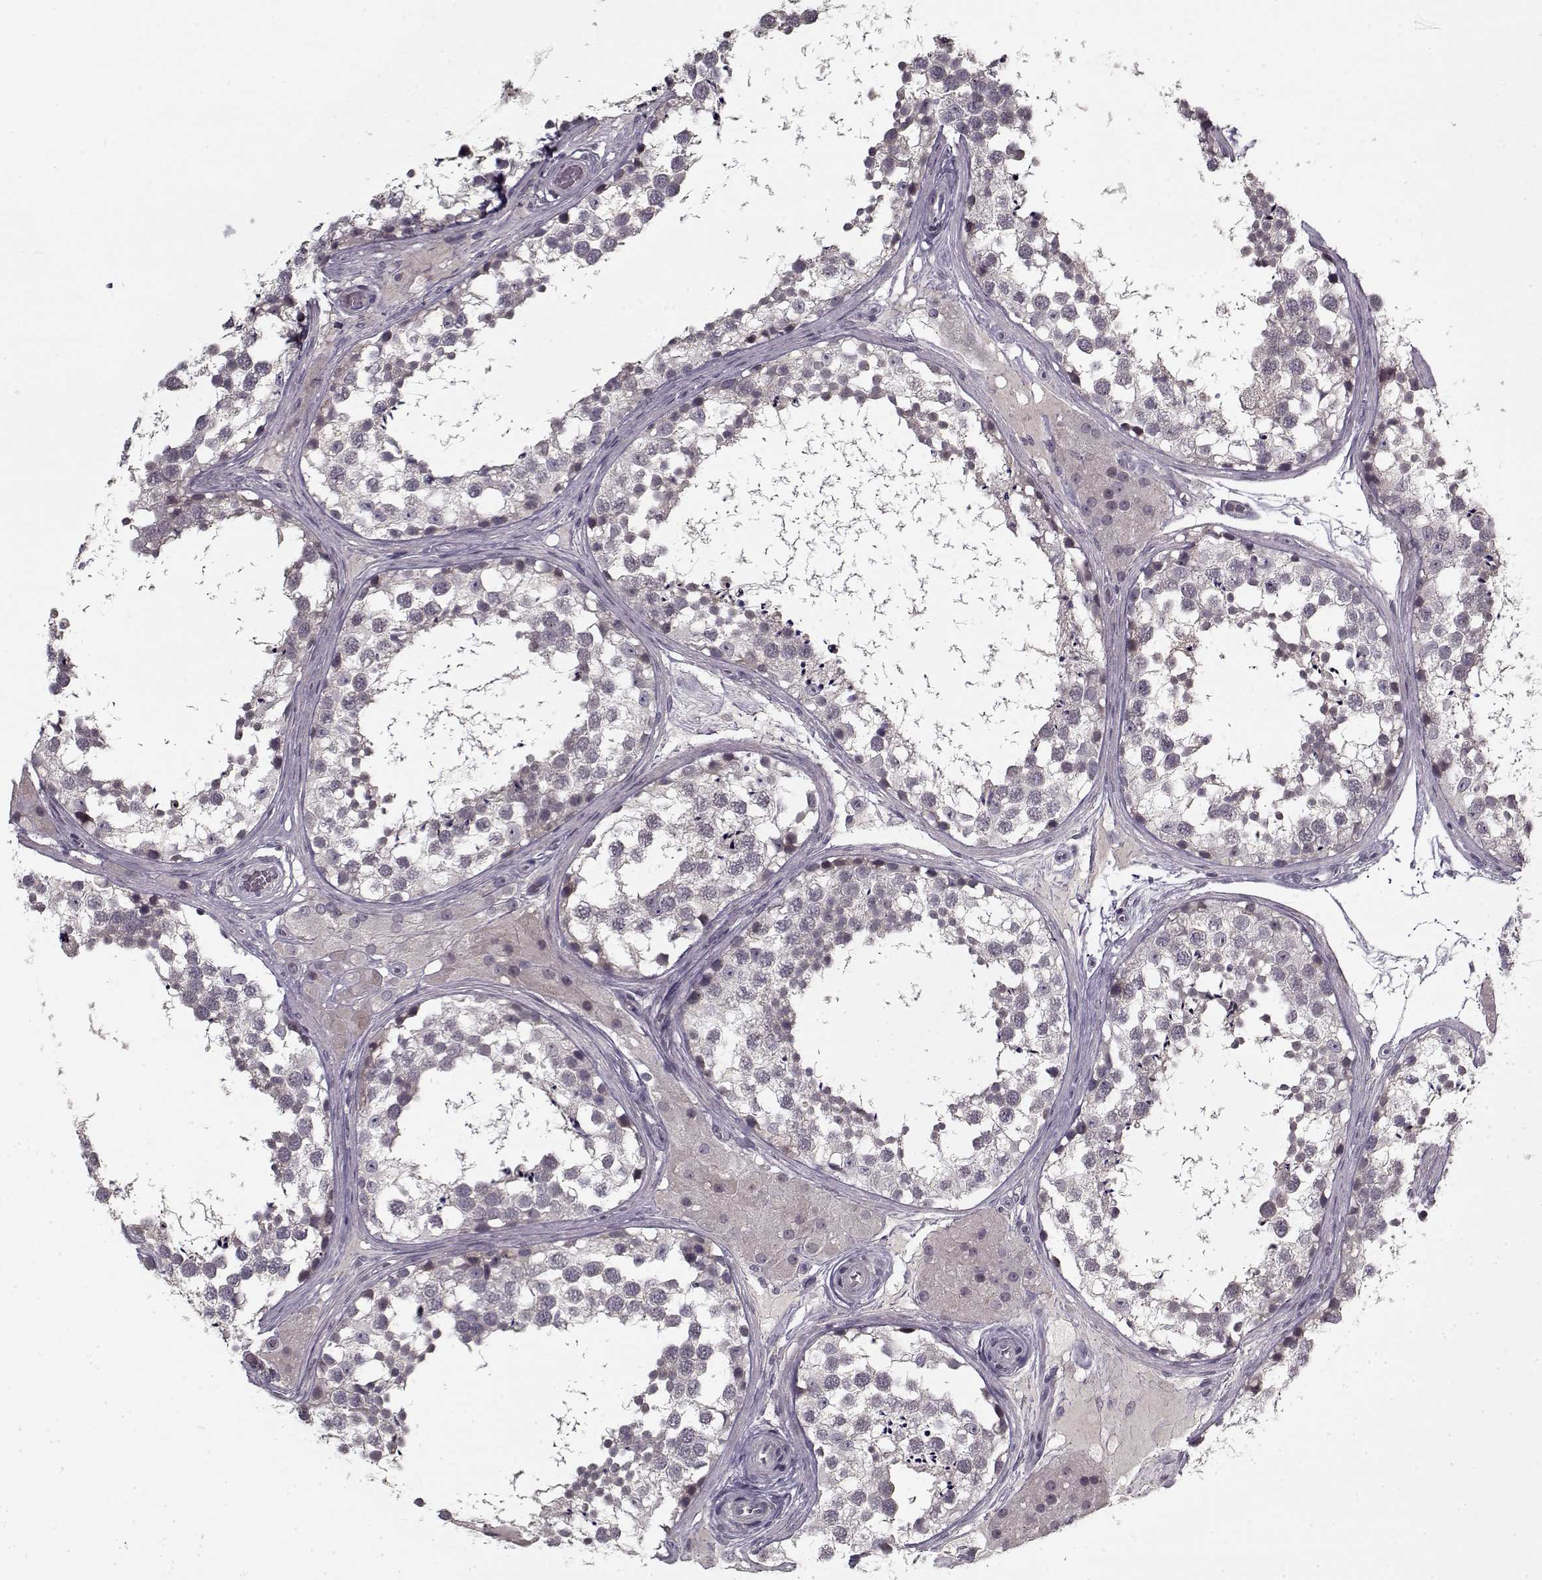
{"staining": {"intensity": "negative", "quantity": "none", "location": "none"}, "tissue": "testis", "cell_type": "Cells in seminiferous ducts", "image_type": "normal", "snomed": [{"axis": "morphology", "description": "Normal tissue, NOS"}, {"axis": "morphology", "description": "Seminoma, NOS"}, {"axis": "topography", "description": "Testis"}], "caption": "IHC micrograph of benign testis: testis stained with DAB (3,3'-diaminobenzidine) shows no significant protein positivity in cells in seminiferous ducts.", "gene": "LAMA2", "patient": {"sex": "male", "age": 65}}